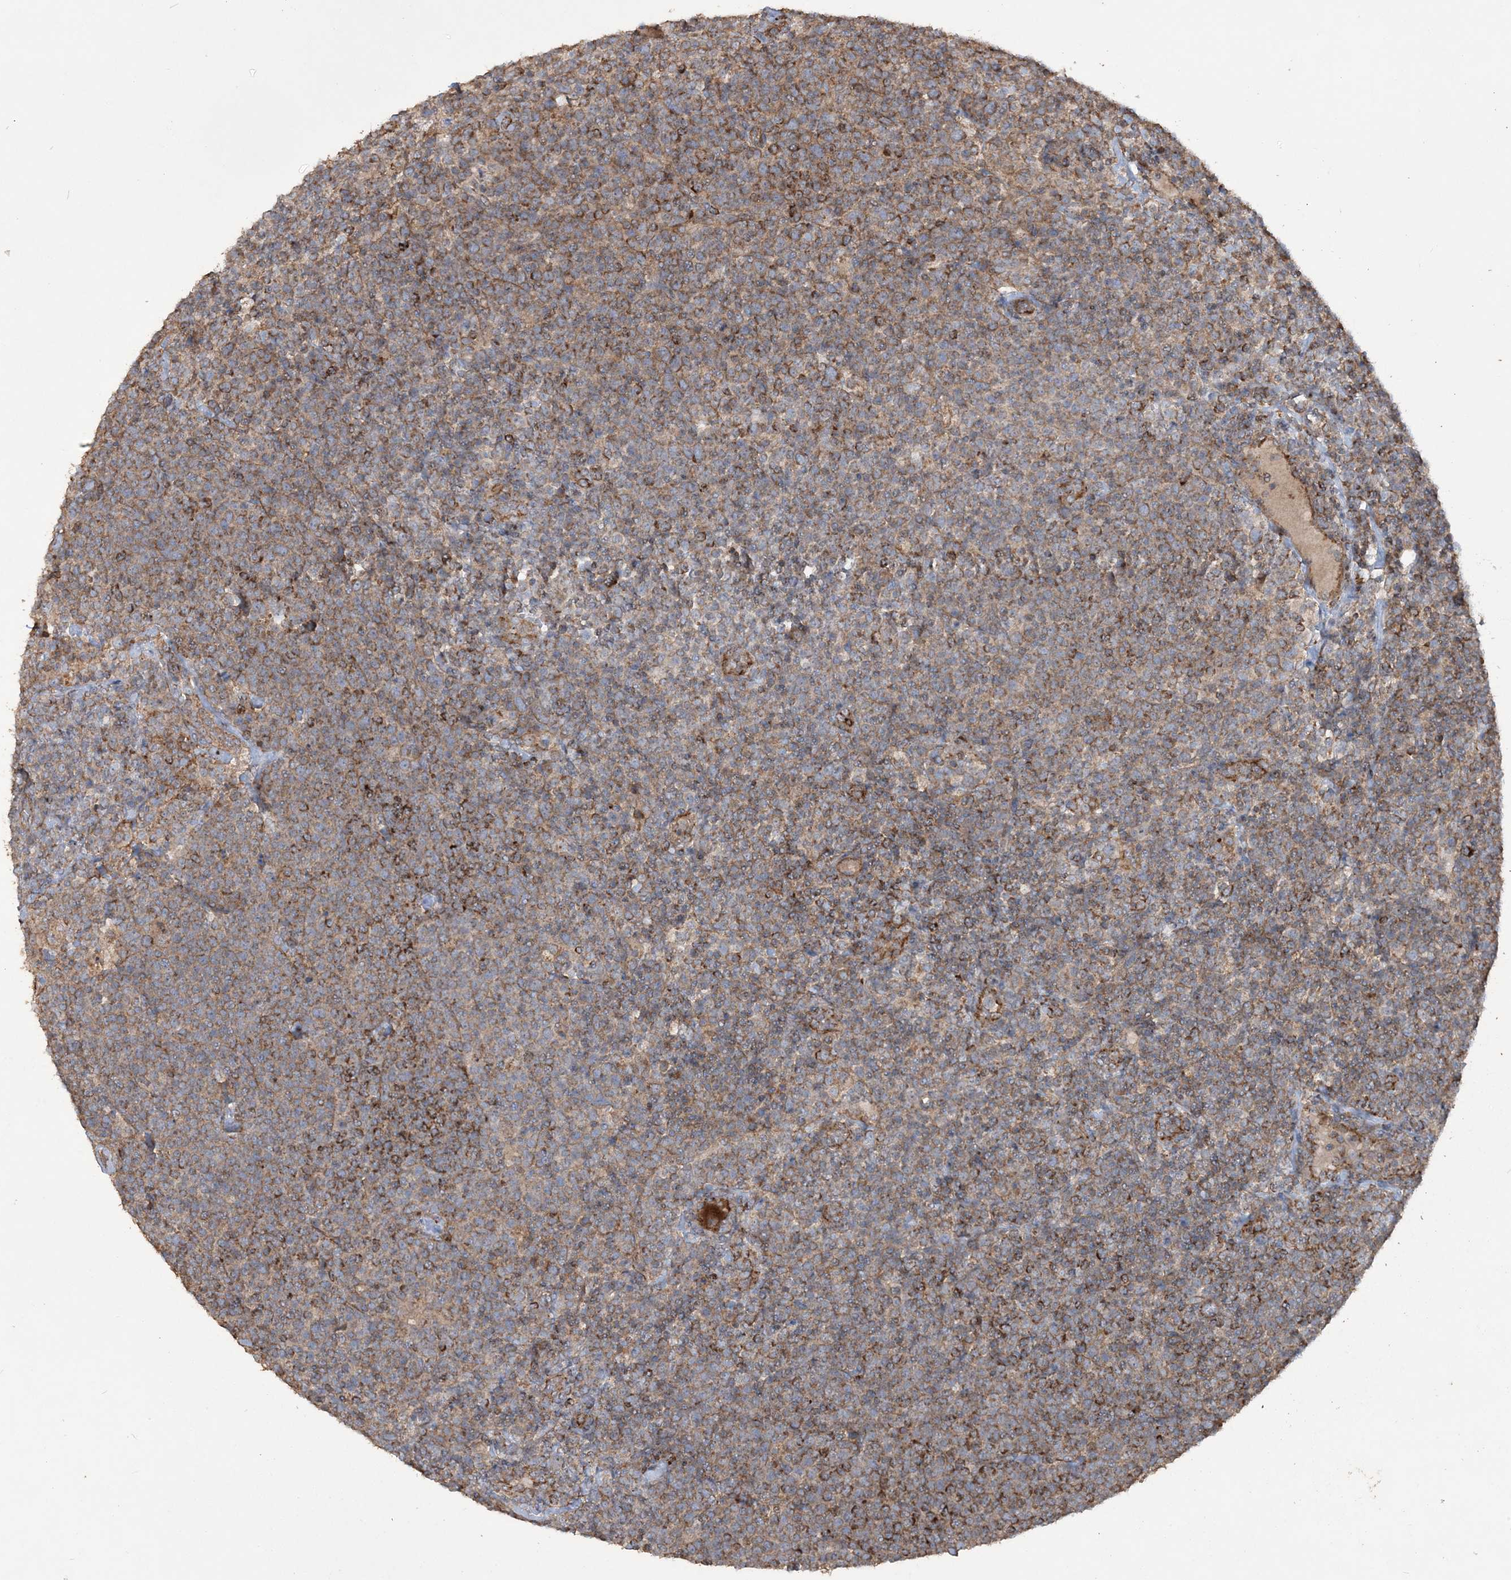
{"staining": {"intensity": "moderate", "quantity": "25%-75%", "location": "cytoplasmic/membranous"}, "tissue": "lymphoma", "cell_type": "Tumor cells", "image_type": "cancer", "snomed": [{"axis": "morphology", "description": "Malignant lymphoma, non-Hodgkin's type, High grade"}, {"axis": "topography", "description": "Lymph node"}], "caption": "A brown stain shows moderate cytoplasmic/membranous expression of a protein in human lymphoma tumor cells.", "gene": "TTC7A", "patient": {"sex": "male", "age": 61}}